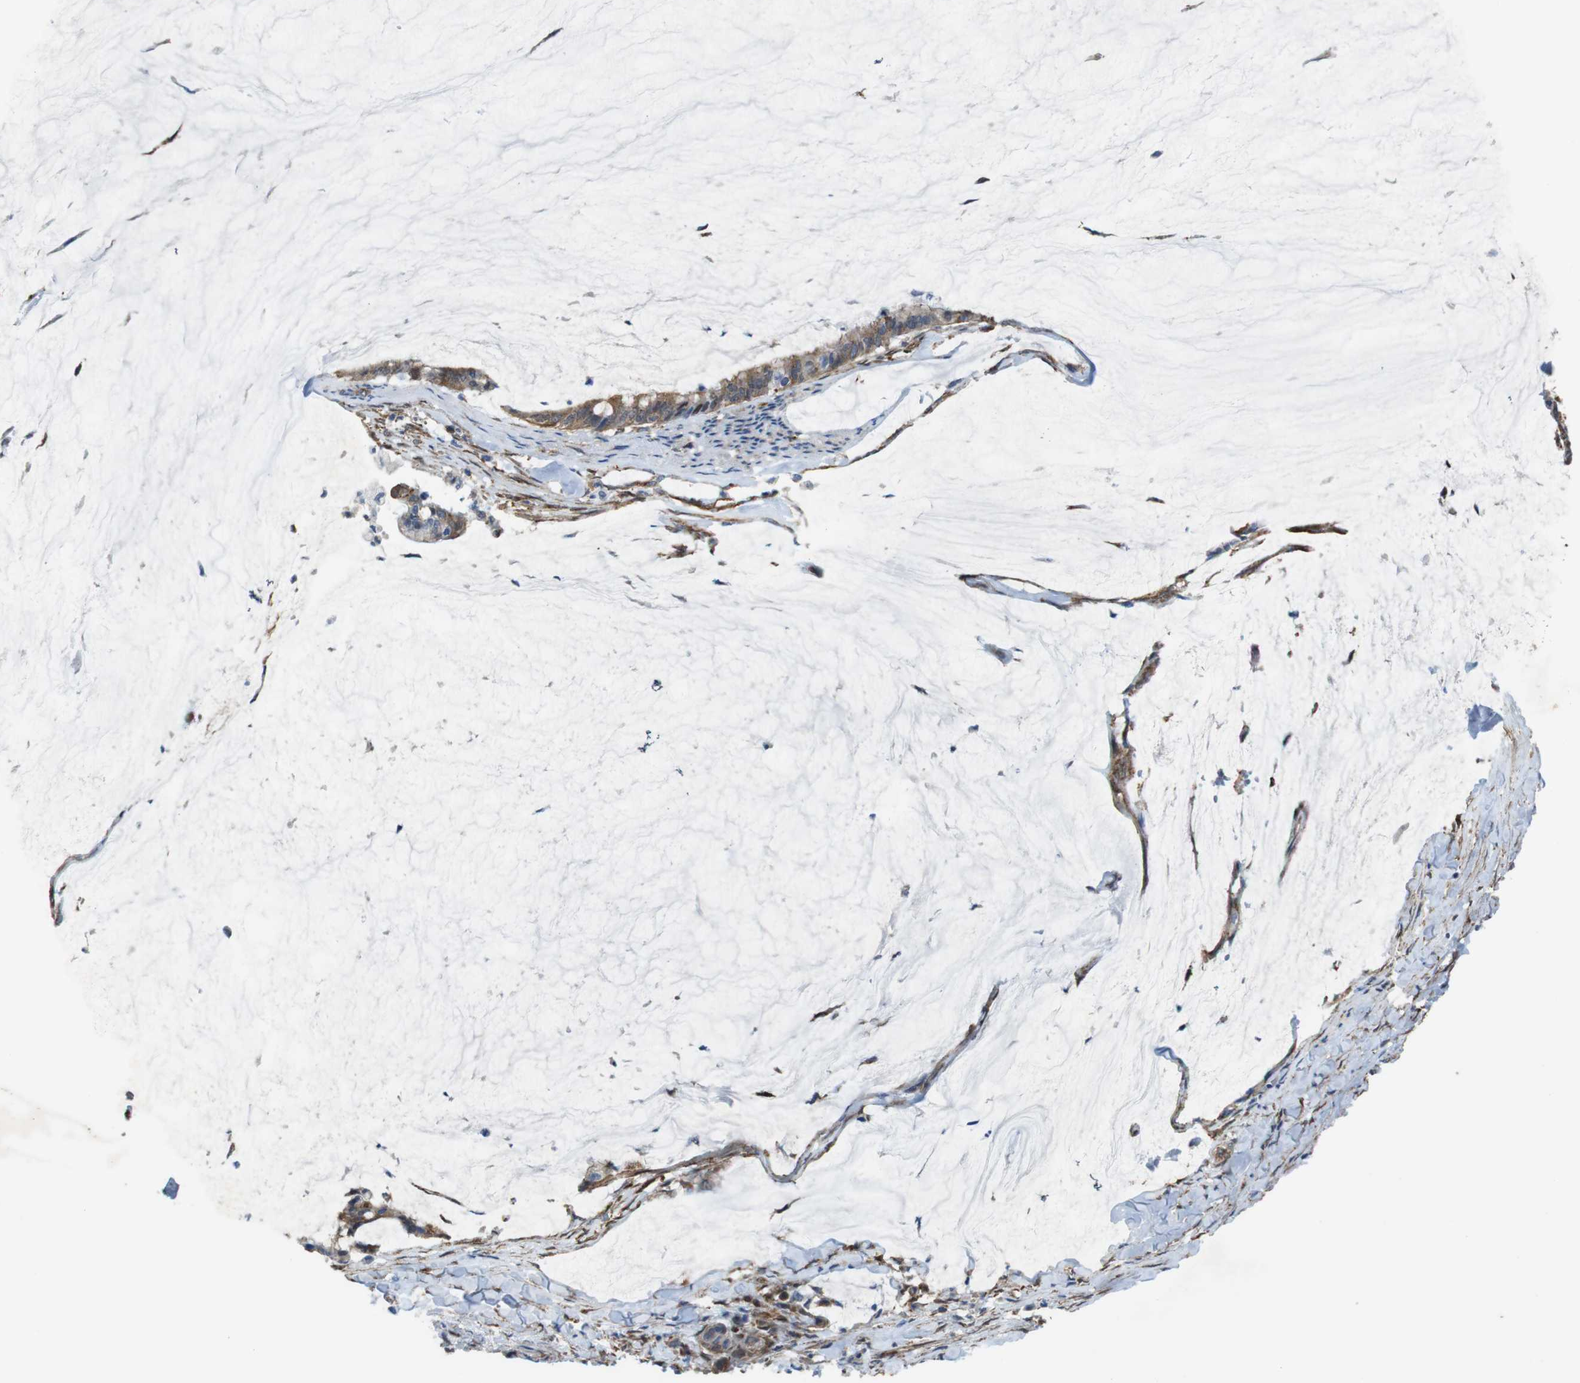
{"staining": {"intensity": "moderate", "quantity": ">75%", "location": "cytoplasmic/membranous"}, "tissue": "pancreatic cancer", "cell_type": "Tumor cells", "image_type": "cancer", "snomed": [{"axis": "morphology", "description": "Adenocarcinoma, NOS"}, {"axis": "topography", "description": "Pancreas"}], "caption": "Pancreatic cancer (adenocarcinoma) tissue exhibits moderate cytoplasmic/membranous staining in approximately >75% of tumor cells", "gene": "PTGER4", "patient": {"sex": "male", "age": 41}}